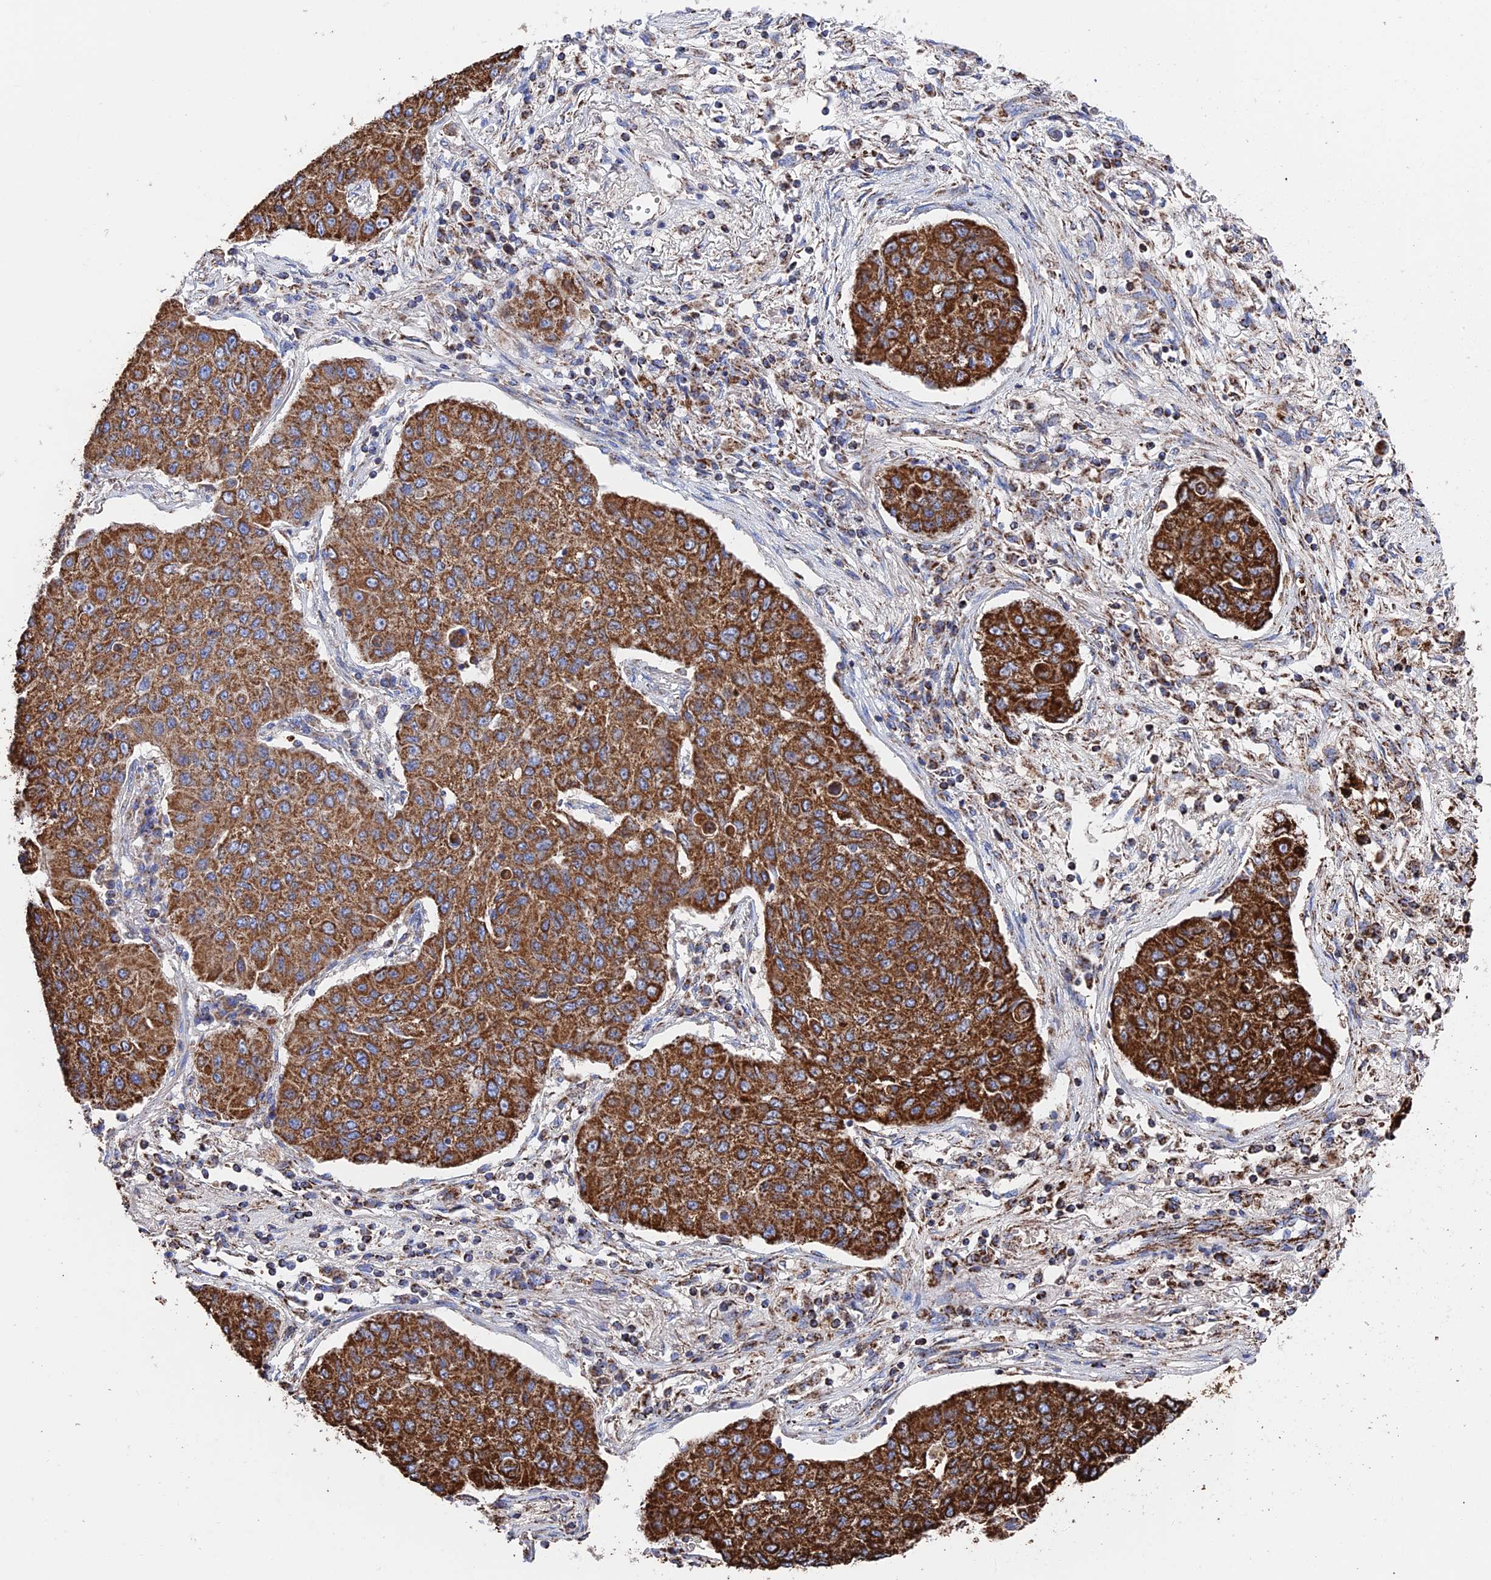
{"staining": {"intensity": "strong", "quantity": ">75%", "location": "cytoplasmic/membranous"}, "tissue": "lung cancer", "cell_type": "Tumor cells", "image_type": "cancer", "snomed": [{"axis": "morphology", "description": "Squamous cell carcinoma, NOS"}, {"axis": "topography", "description": "Lung"}], "caption": "The image shows immunohistochemical staining of lung cancer. There is strong cytoplasmic/membranous staining is appreciated in about >75% of tumor cells. (Stains: DAB (3,3'-diaminobenzidine) in brown, nuclei in blue, Microscopy: brightfield microscopy at high magnification).", "gene": "HAUS8", "patient": {"sex": "male", "age": 74}}